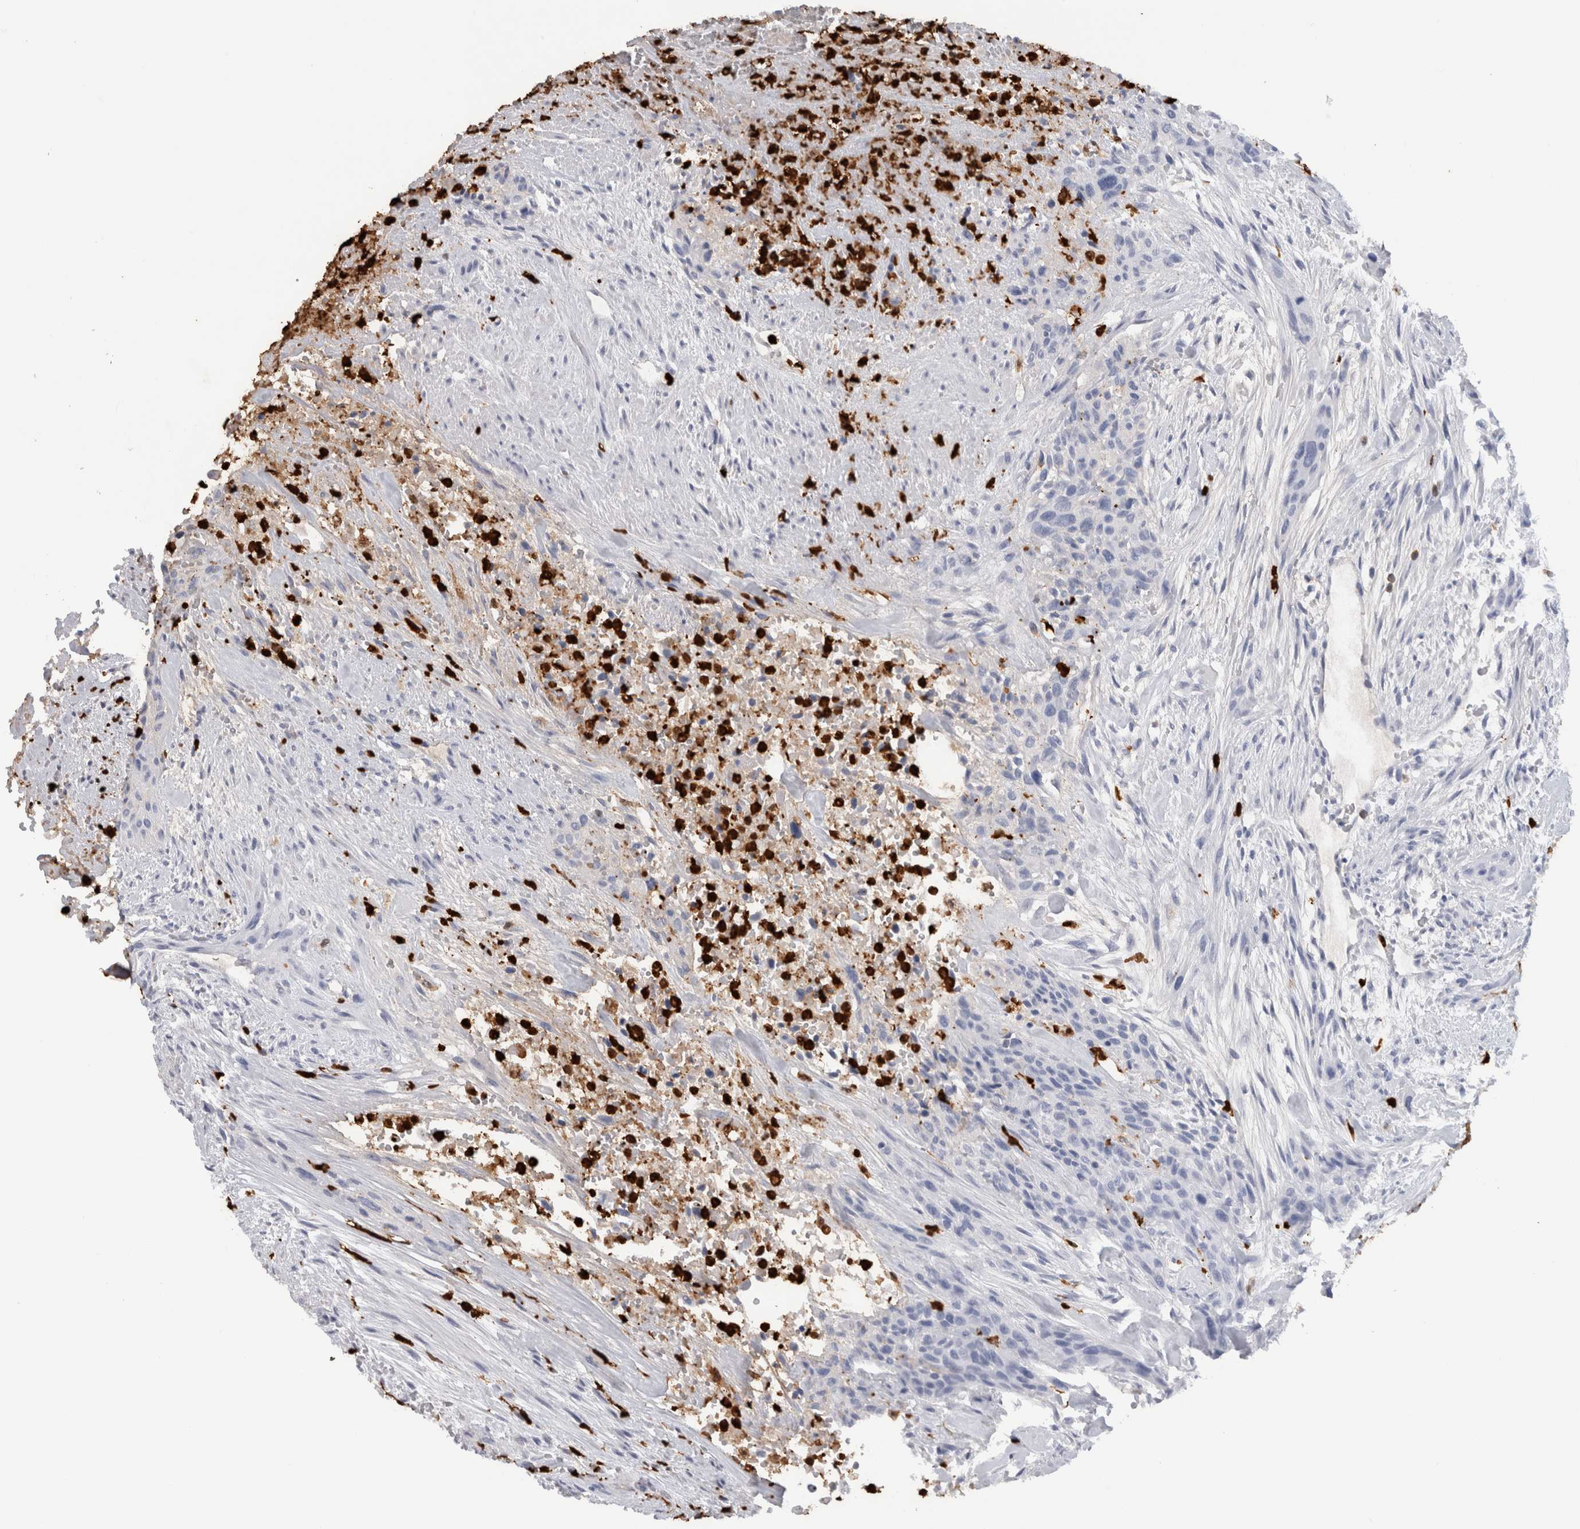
{"staining": {"intensity": "negative", "quantity": "none", "location": "none"}, "tissue": "urothelial cancer", "cell_type": "Tumor cells", "image_type": "cancer", "snomed": [{"axis": "morphology", "description": "Urothelial carcinoma, High grade"}, {"axis": "topography", "description": "Urinary bladder"}], "caption": "There is no significant staining in tumor cells of high-grade urothelial carcinoma.", "gene": "S100A8", "patient": {"sex": "male", "age": 35}}